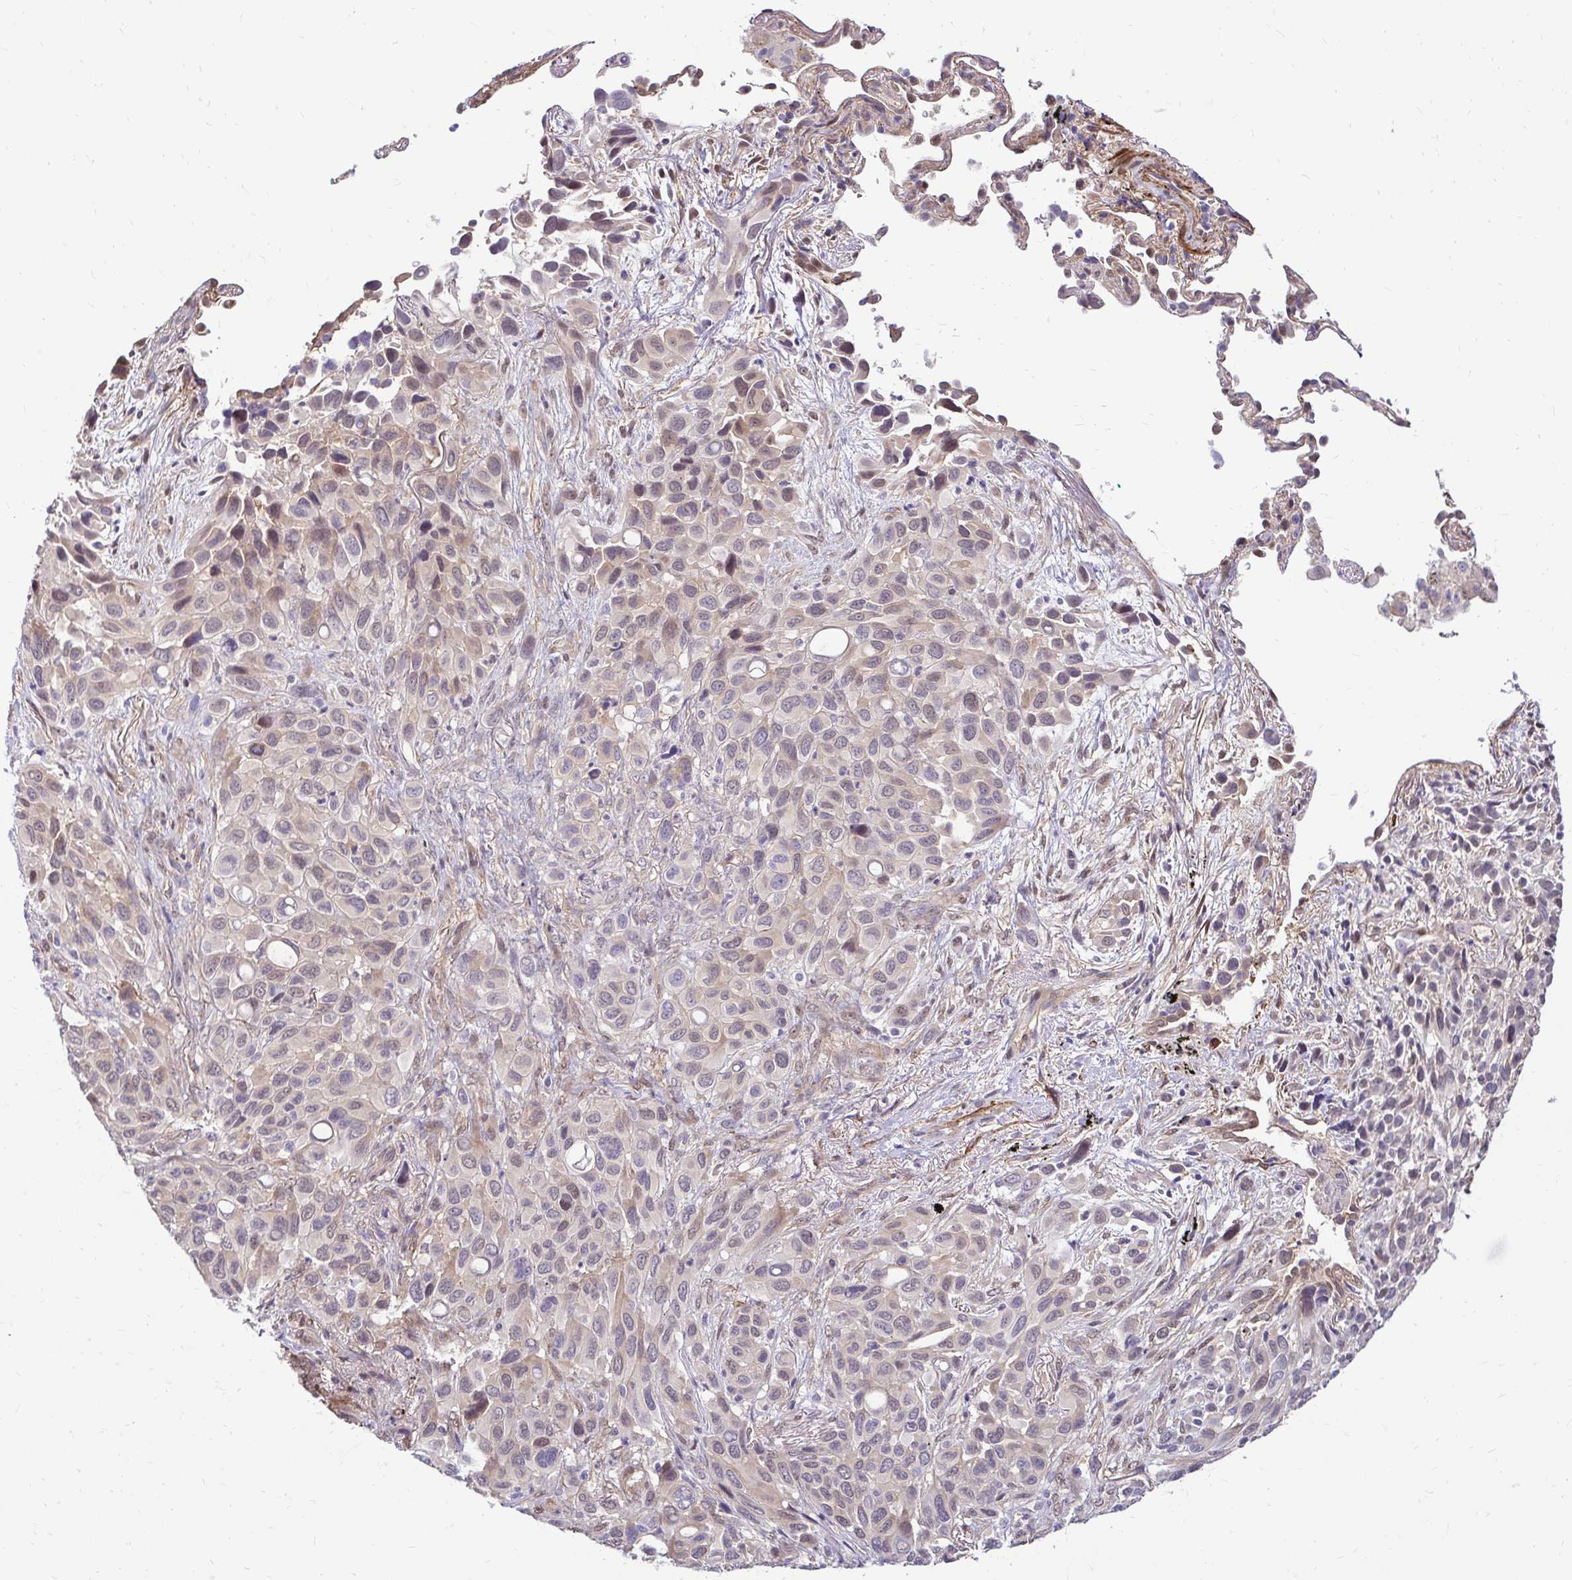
{"staining": {"intensity": "weak", "quantity": "<25%", "location": "cytoplasmic/membranous"}, "tissue": "melanoma", "cell_type": "Tumor cells", "image_type": "cancer", "snomed": [{"axis": "morphology", "description": "Malignant melanoma, Metastatic site"}, {"axis": "topography", "description": "Lung"}], "caption": "Immunohistochemistry photomicrograph of human melanoma stained for a protein (brown), which displays no staining in tumor cells.", "gene": "YAP1", "patient": {"sex": "male", "age": 48}}